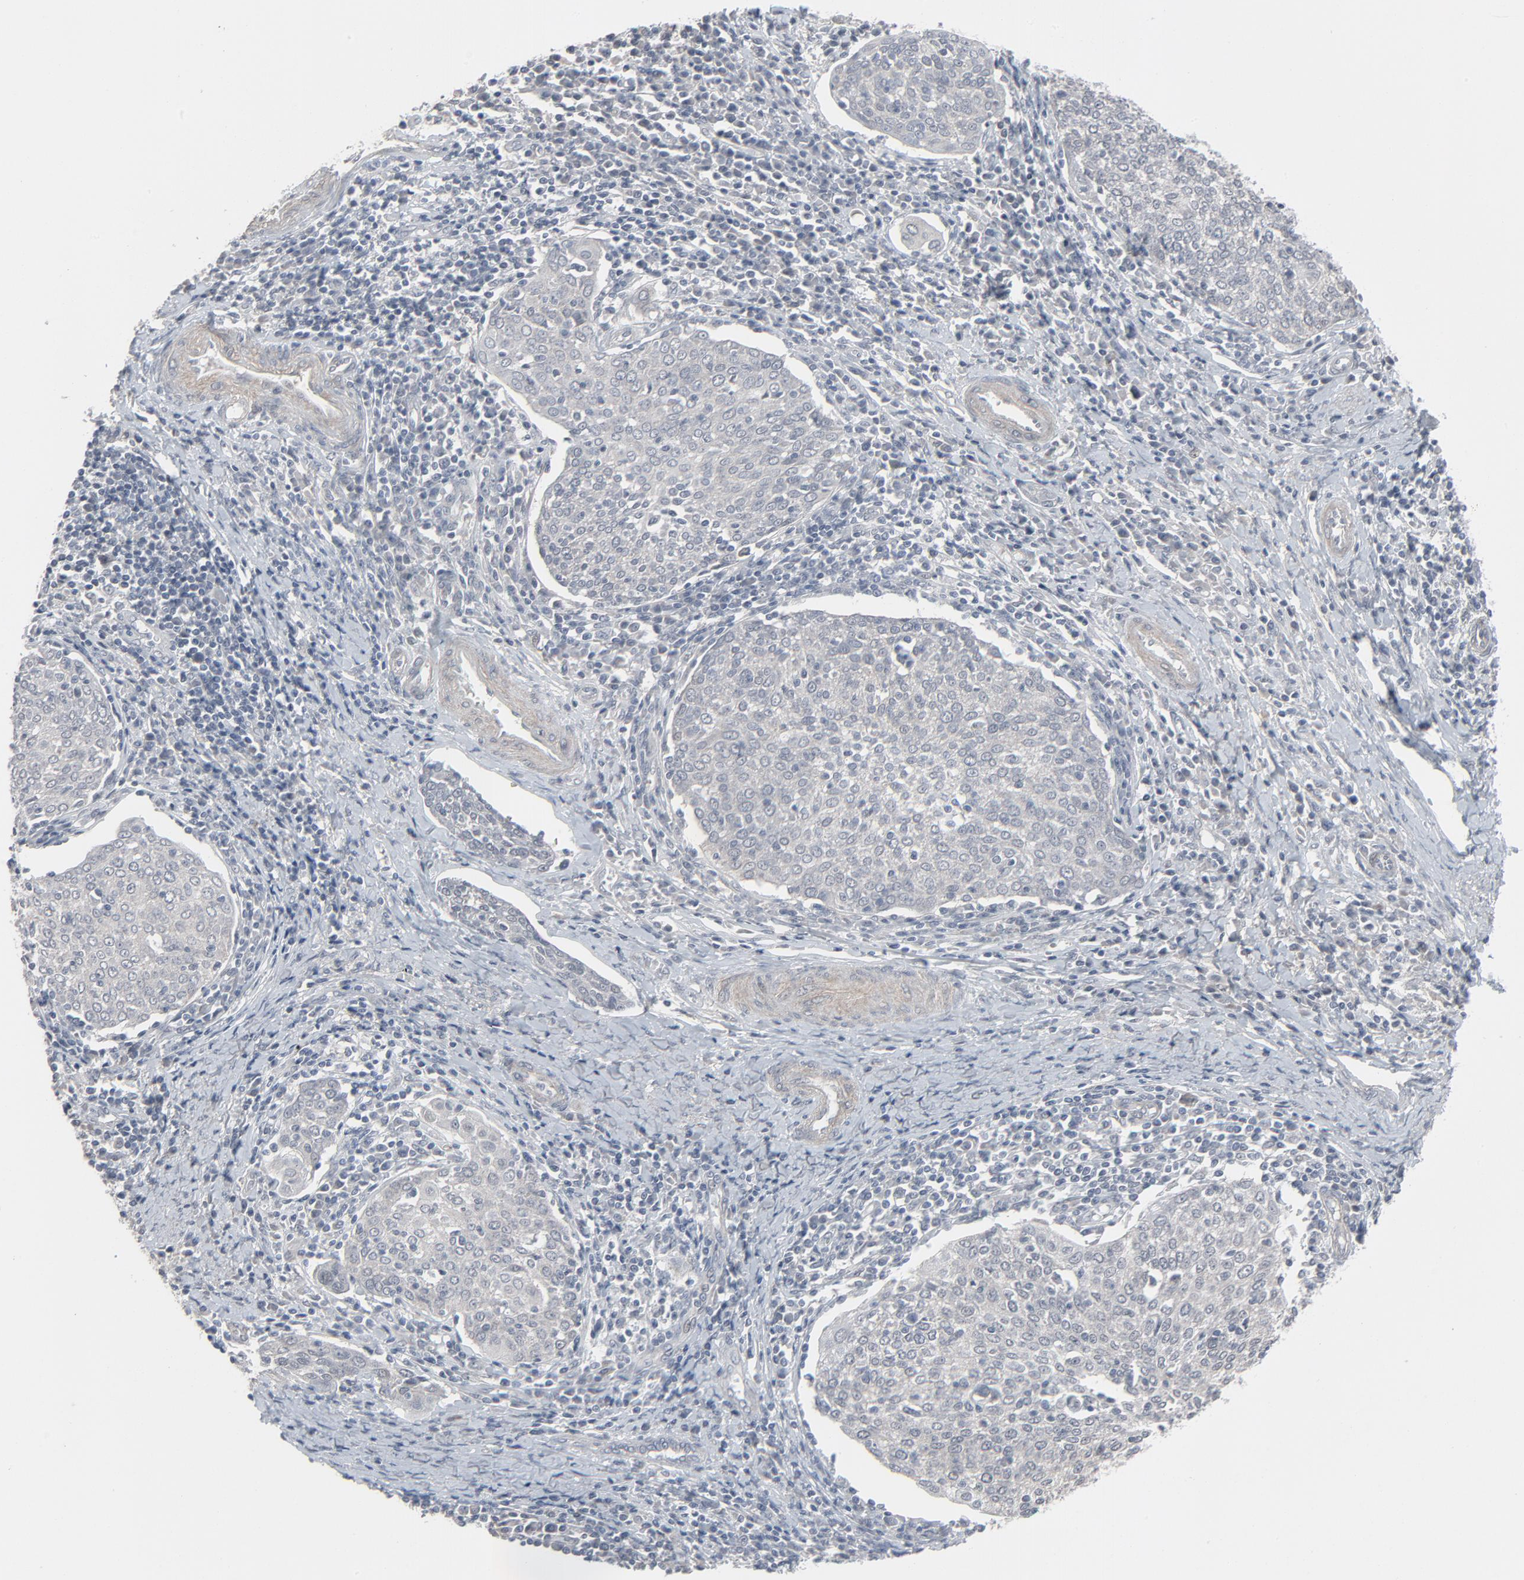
{"staining": {"intensity": "negative", "quantity": "none", "location": "none"}, "tissue": "cervical cancer", "cell_type": "Tumor cells", "image_type": "cancer", "snomed": [{"axis": "morphology", "description": "Squamous cell carcinoma, NOS"}, {"axis": "topography", "description": "Cervix"}], "caption": "Tumor cells are negative for brown protein staining in cervical squamous cell carcinoma.", "gene": "NEUROD1", "patient": {"sex": "female", "age": 40}}